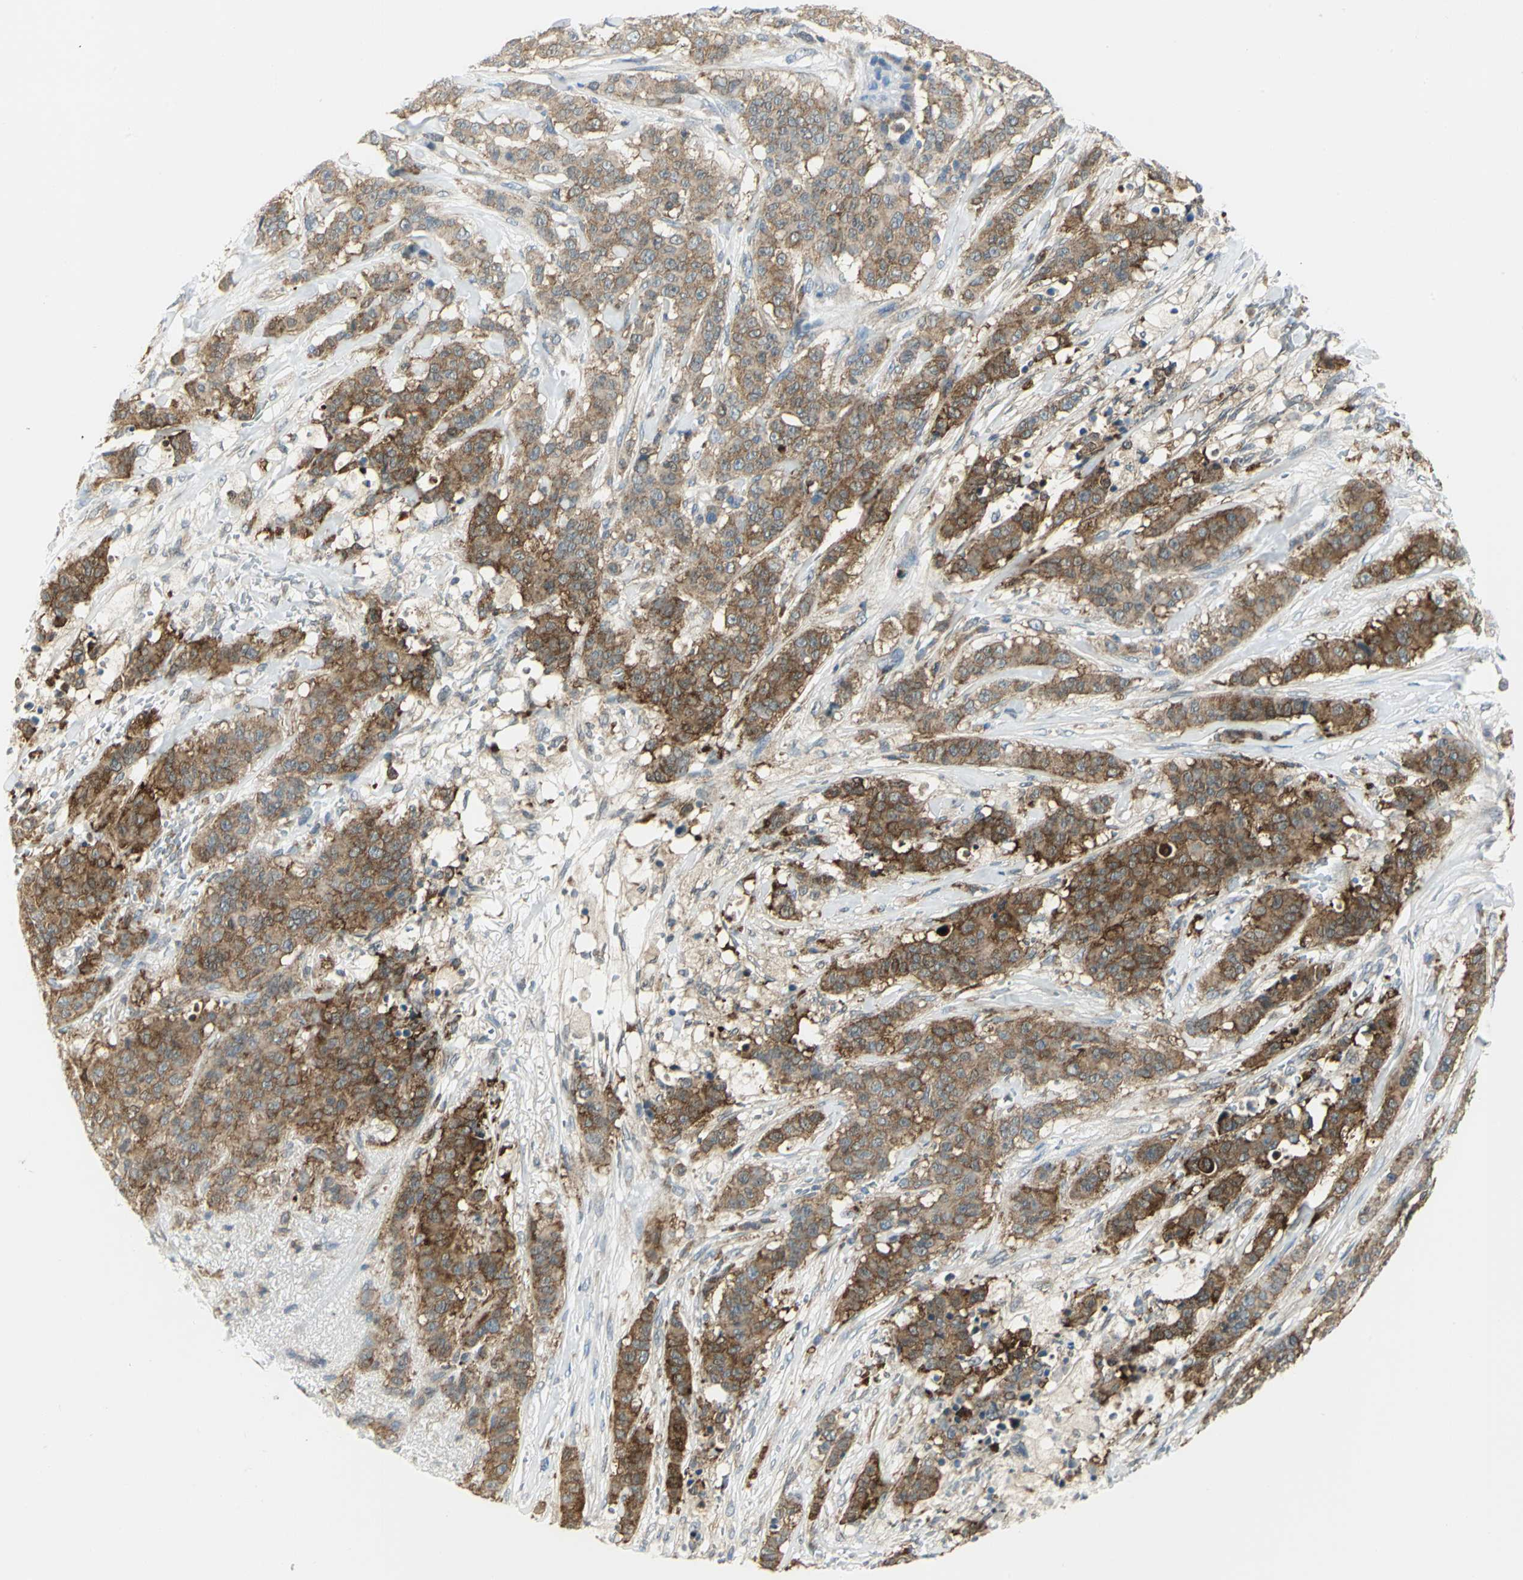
{"staining": {"intensity": "strong", "quantity": ">75%", "location": "cytoplasmic/membranous"}, "tissue": "breast cancer", "cell_type": "Tumor cells", "image_type": "cancer", "snomed": [{"axis": "morphology", "description": "Duct carcinoma"}, {"axis": "topography", "description": "Breast"}], "caption": "DAB (3,3'-diaminobenzidine) immunohistochemical staining of breast cancer displays strong cytoplasmic/membranous protein staining in about >75% of tumor cells. The staining was performed using DAB (3,3'-diaminobenzidine), with brown indicating positive protein expression. Nuclei are stained blue with hematoxylin.", "gene": "ALDOA", "patient": {"sex": "female", "age": 40}}